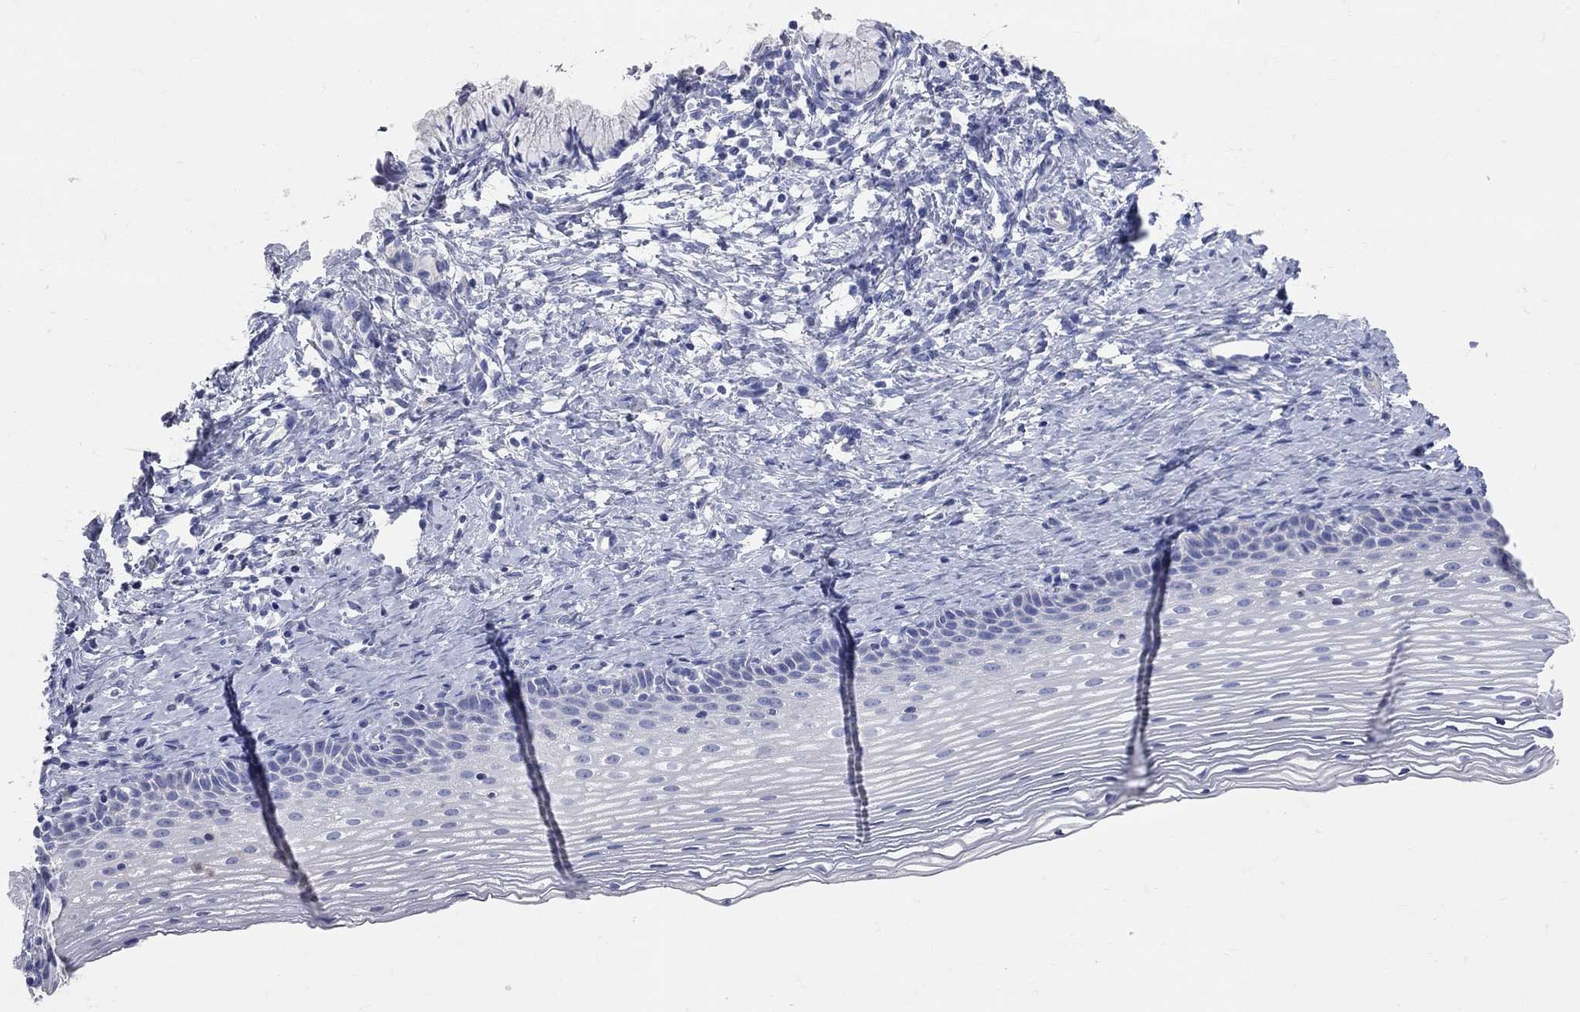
{"staining": {"intensity": "negative", "quantity": "none", "location": "none"}, "tissue": "cervix", "cell_type": "Glandular cells", "image_type": "normal", "snomed": [{"axis": "morphology", "description": "Normal tissue, NOS"}, {"axis": "topography", "description": "Cervix"}], "caption": "Immunohistochemical staining of unremarkable cervix displays no significant staining in glandular cells.", "gene": "AOX1", "patient": {"sex": "female", "age": 39}}